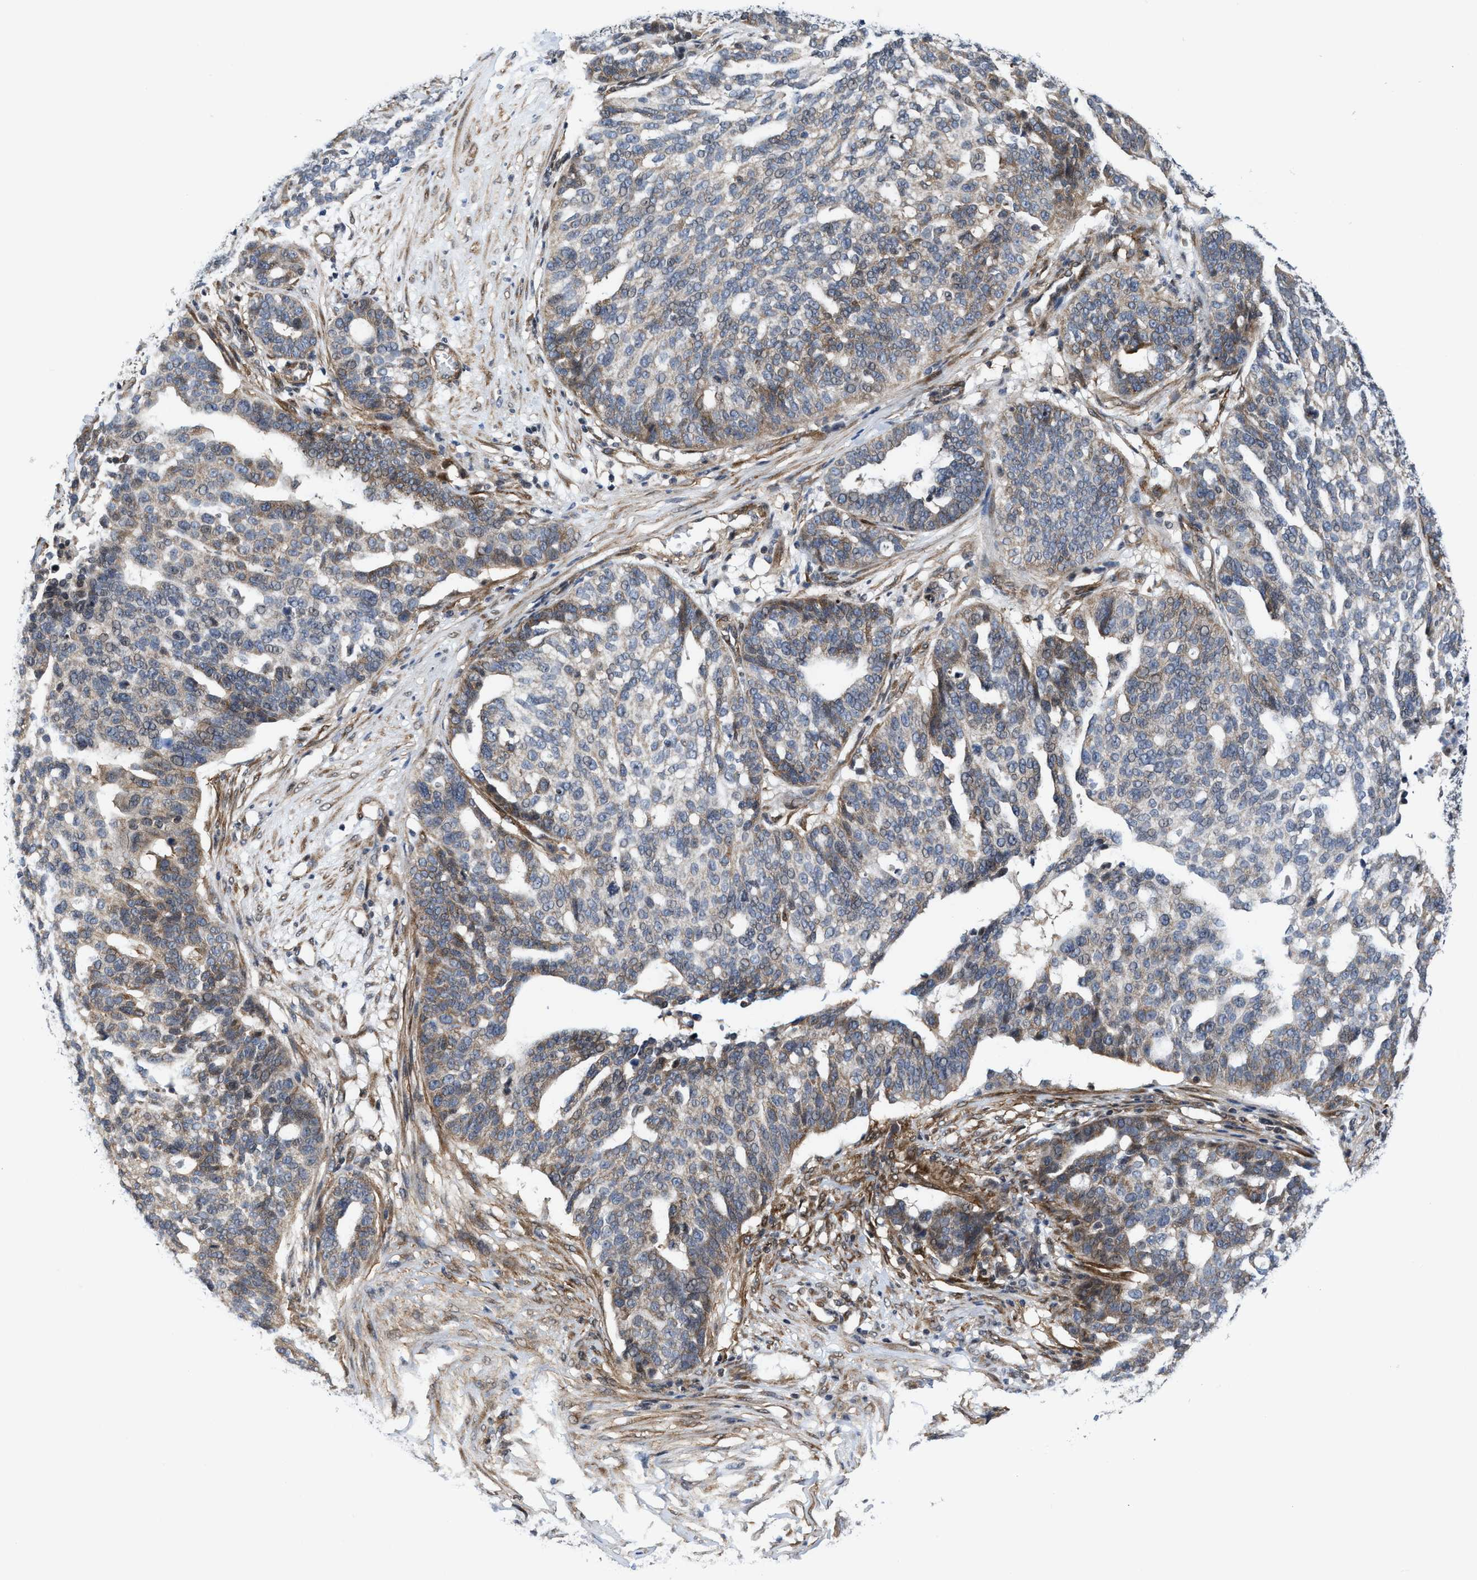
{"staining": {"intensity": "moderate", "quantity": "<25%", "location": "cytoplasmic/membranous"}, "tissue": "ovarian cancer", "cell_type": "Tumor cells", "image_type": "cancer", "snomed": [{"axis": "morphology", "description": "Cystadenocarcinoma, serous, NOS"}, {"axis": "topography", "description": "Ovary"}], "caption": "Ovarian serous cystadenocarcinoma tissue displays moderate cytoplasmic/membranous positivity in about <25% of tumor cells, visualized by immunohistochemistry.", "gene": "TGFB1I1", "patient": {"sex": "female", "age": 59}}